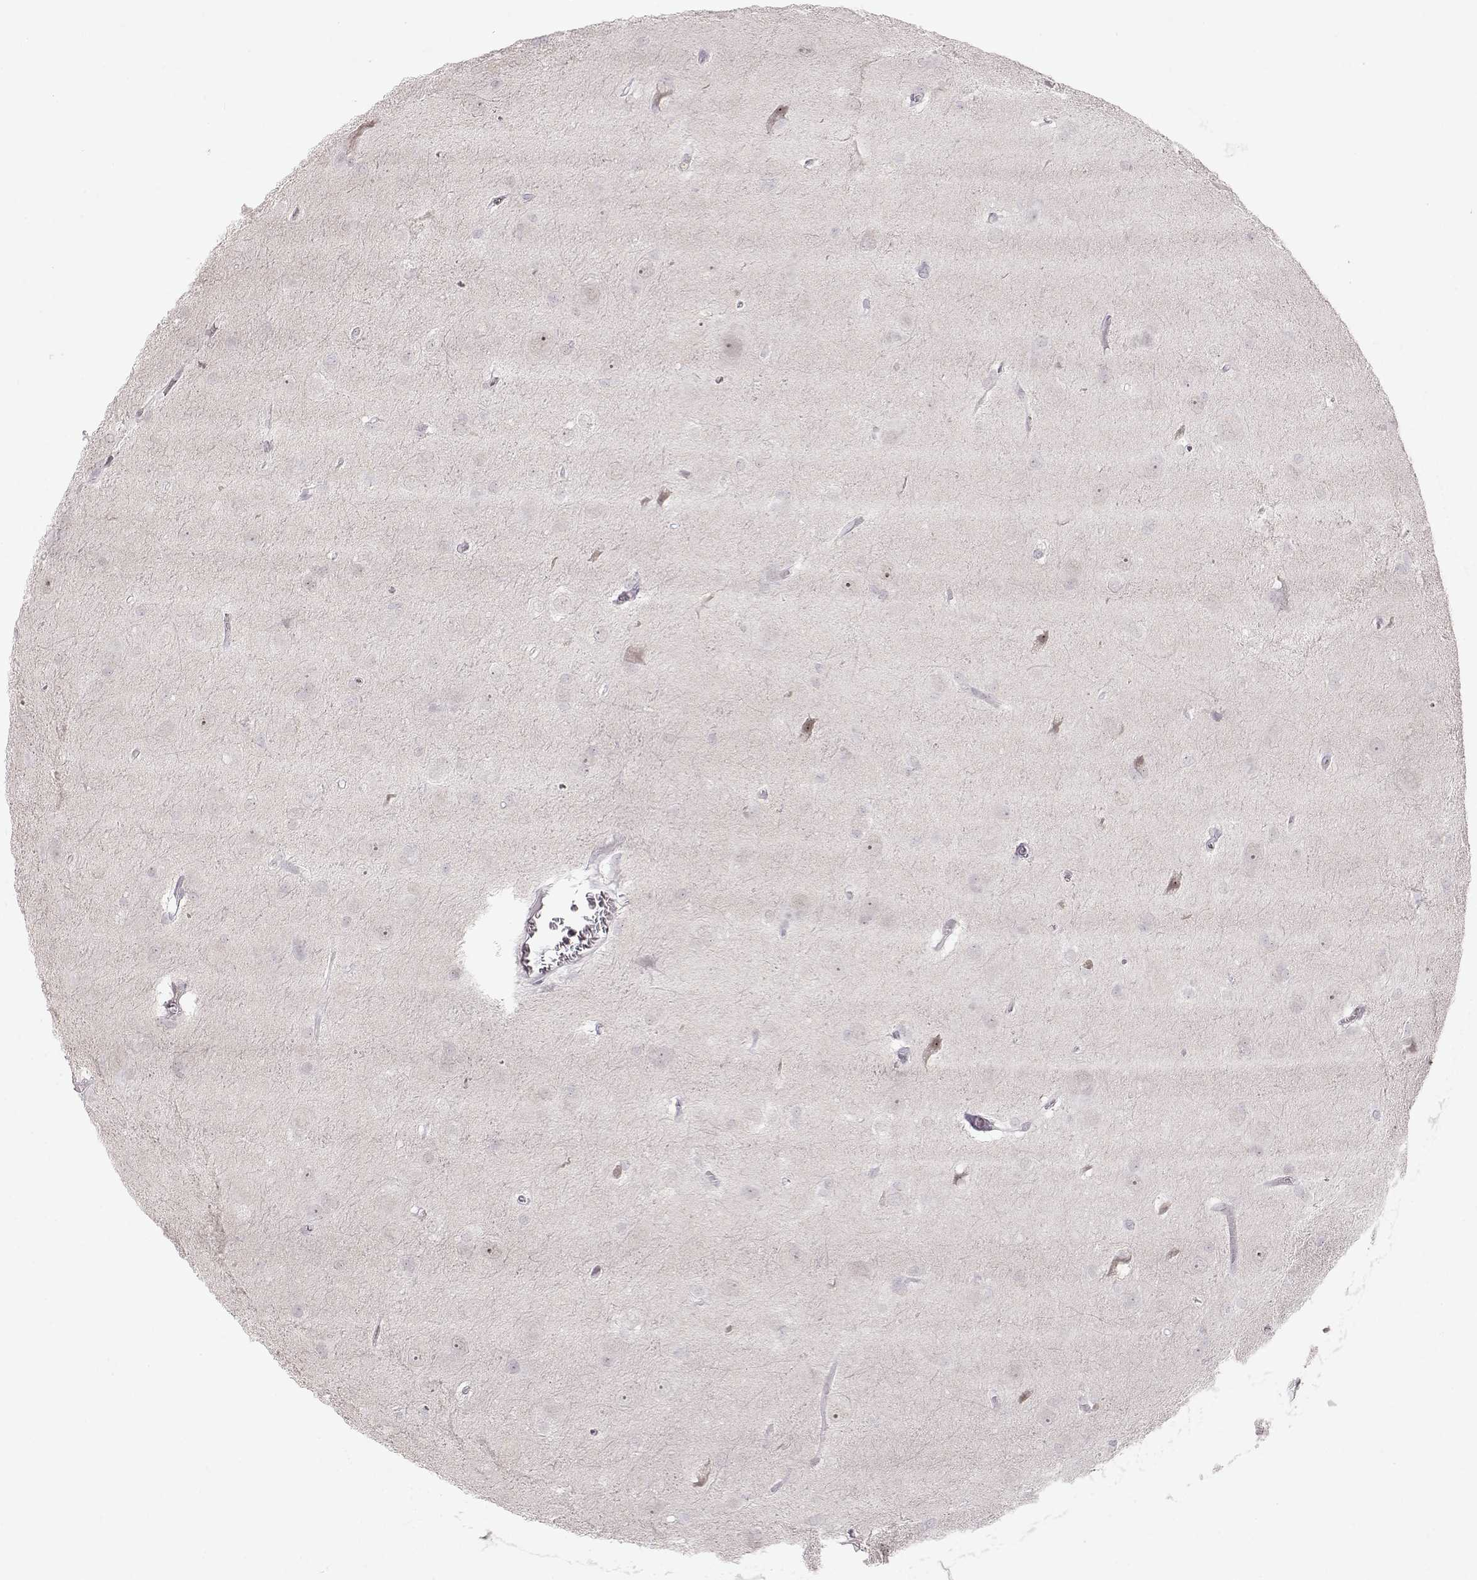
{"staining": {"intensity": "negative", "quantity": "none", "location": "none"}, "tissue": "glioma", "cell_type": "Tumor cells", "image_type": "cancer", "snomed": [{"axis": "morphology", "description": "Glioma, malignant, Low grade"}, {"axis": "topography", "description": "Brain"}], "caption": "Histopathology image shows no significant protein expression in tumor cells of glioma.", "gene": "FAM205A", "patient": {"sex": "male", "age": 58}}